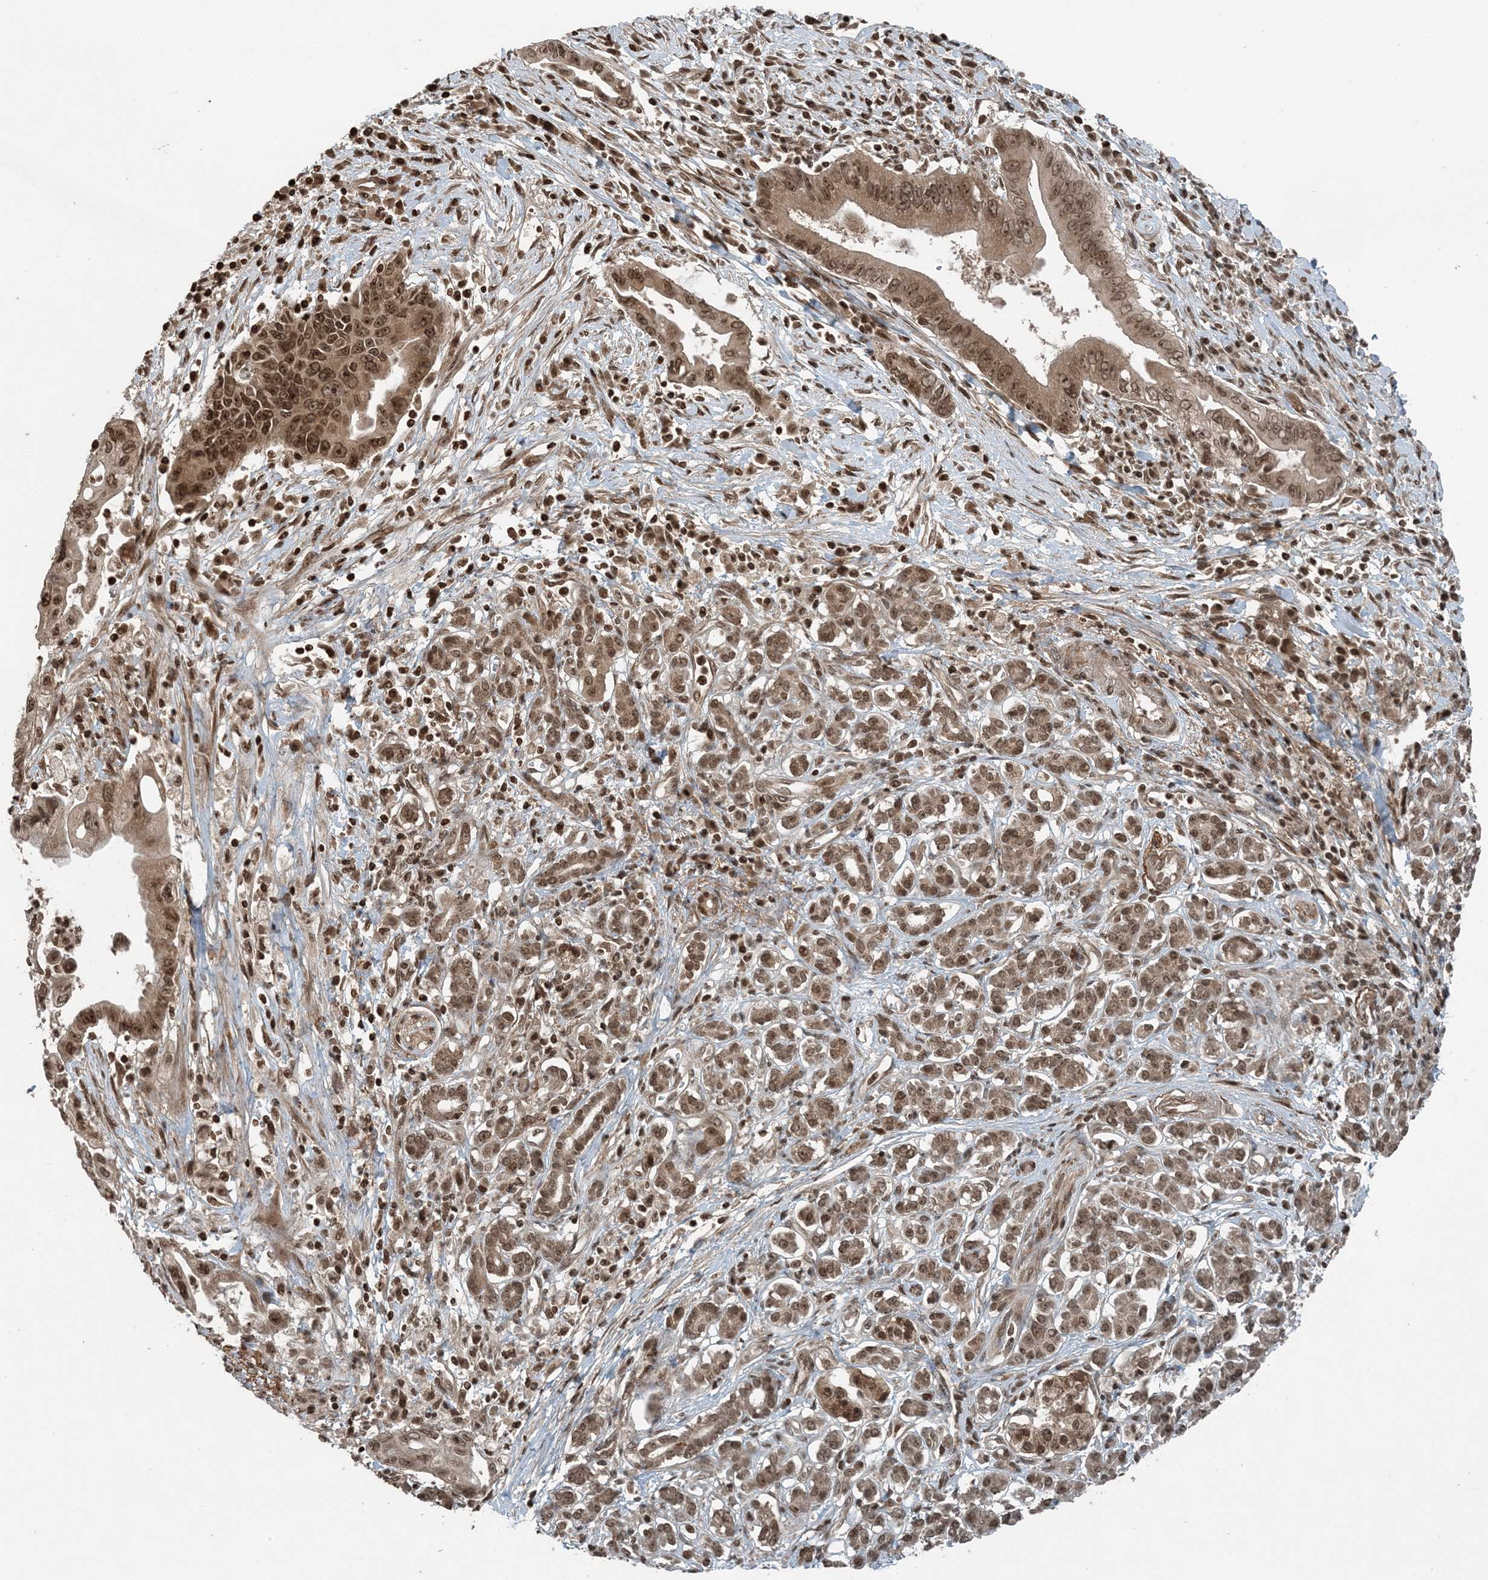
{"staining": {"intensity": "moderate", "quantity": ">75%", "location": "cytoplasmic/membranous,nuclear"}, "tissue": "pancreatic cancer", "cell_type": "Tumor cells", "image_type": "cancer", "snomed": [{"axis": "morphology", "description": "Adenocarcinoma, NOS"}, {"axis": "topography", "description": "Pancreas"}], "caption": "Tumor cells exhibit medium levels of moderate cytoplasmic/membranous and nuclear staining in about >75% of cells in human pancreatic cancer.", "gene": "ZFAND2B", "patient": {"sex": "male", "age": 78}}